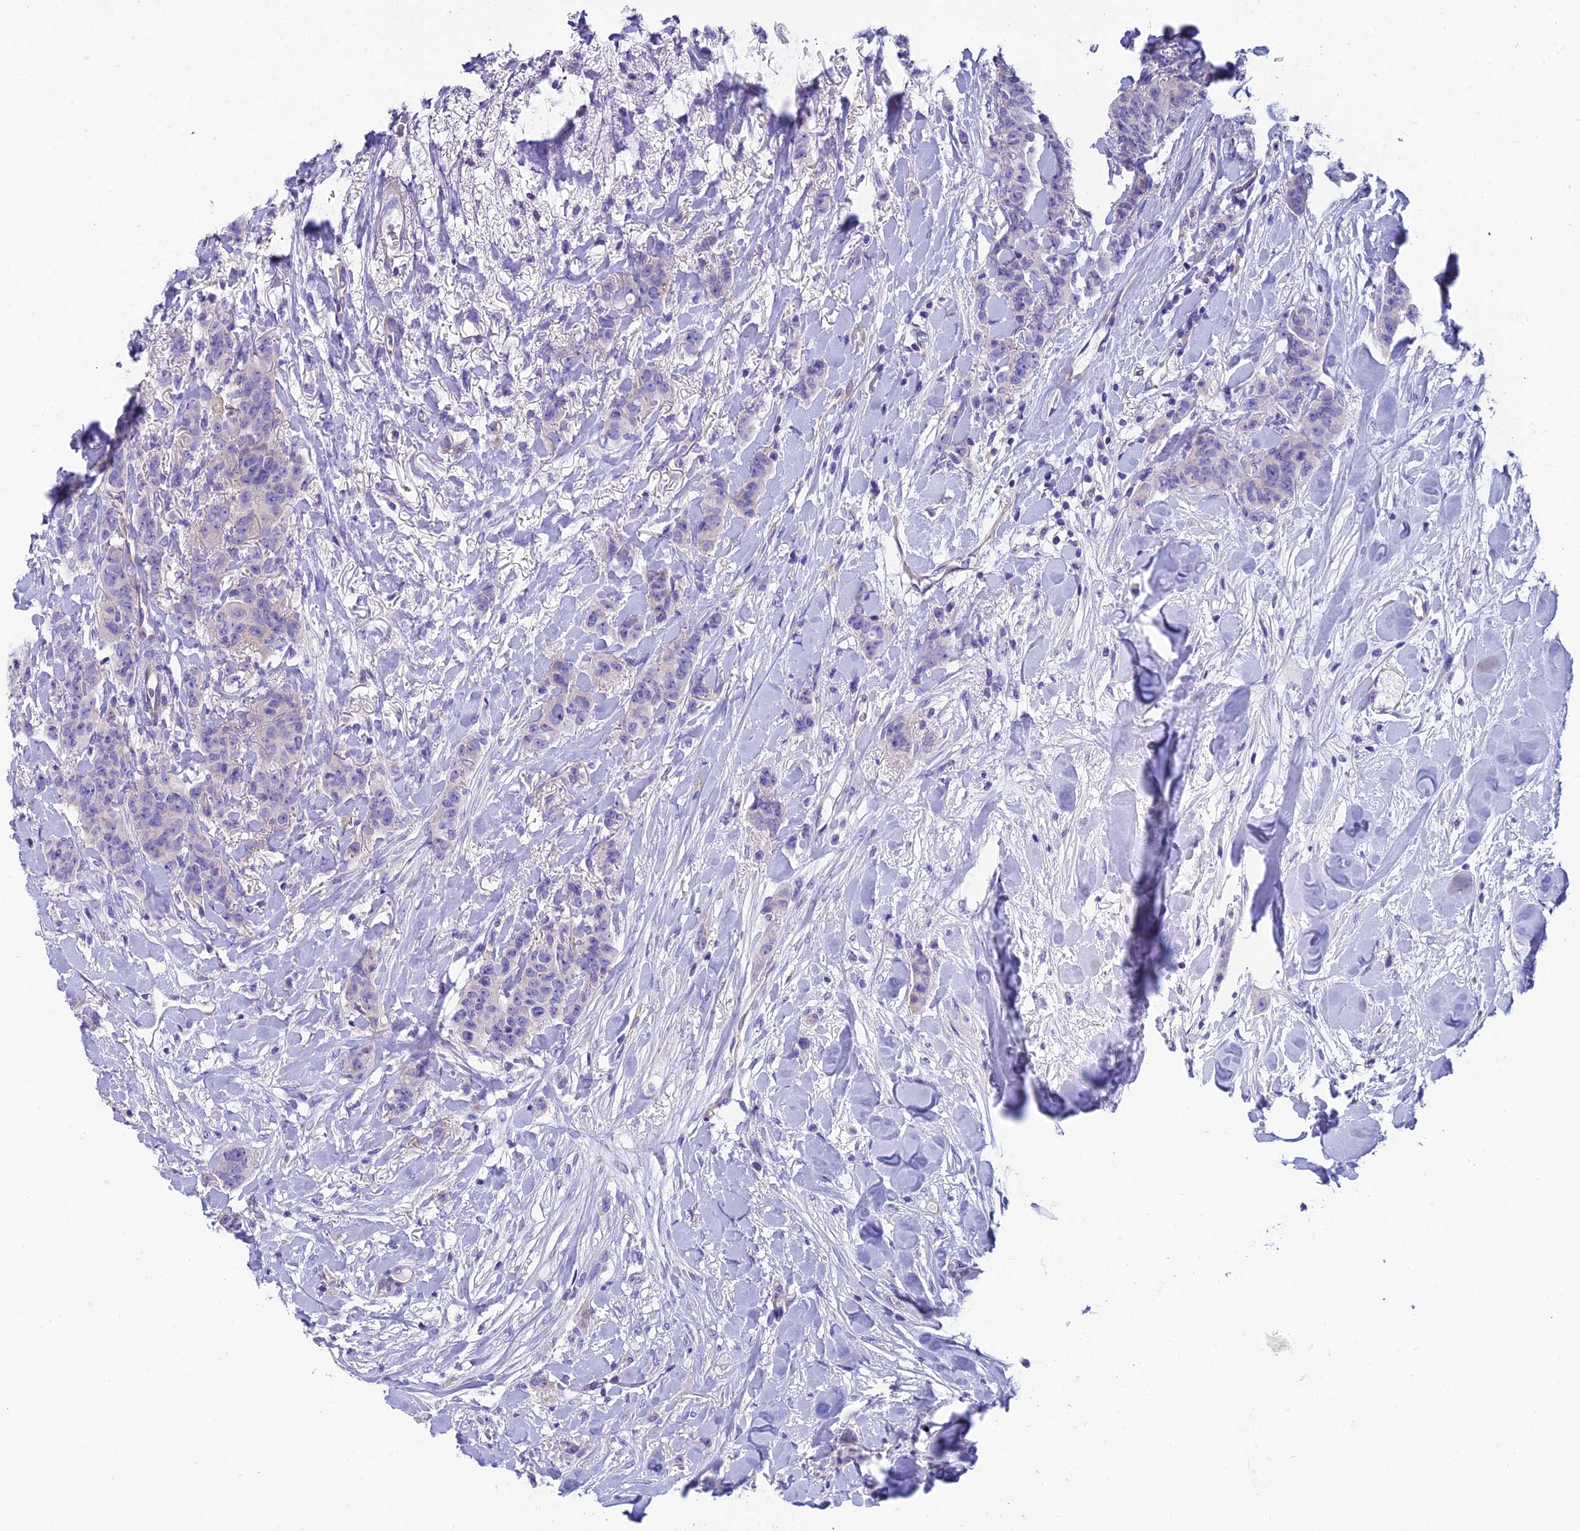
{"staining": {"intensity": "negative", "quantity": "none", "location": "none"}, "tissue": "breast cancer", "cell_type": "Tumor cells", "image_type": "cancer", "snomed": [{"axis": "morphology", "description": "Duct carcinoma"}, {"axis": "topography", "description": "Breast"}], "caption": "Image shows no protein positivity in tumor cells of breast infiltrating ductal carcinoma tissue.", "gene": "PPFIA3", "patient": {"sex": "female", "age": 40}}